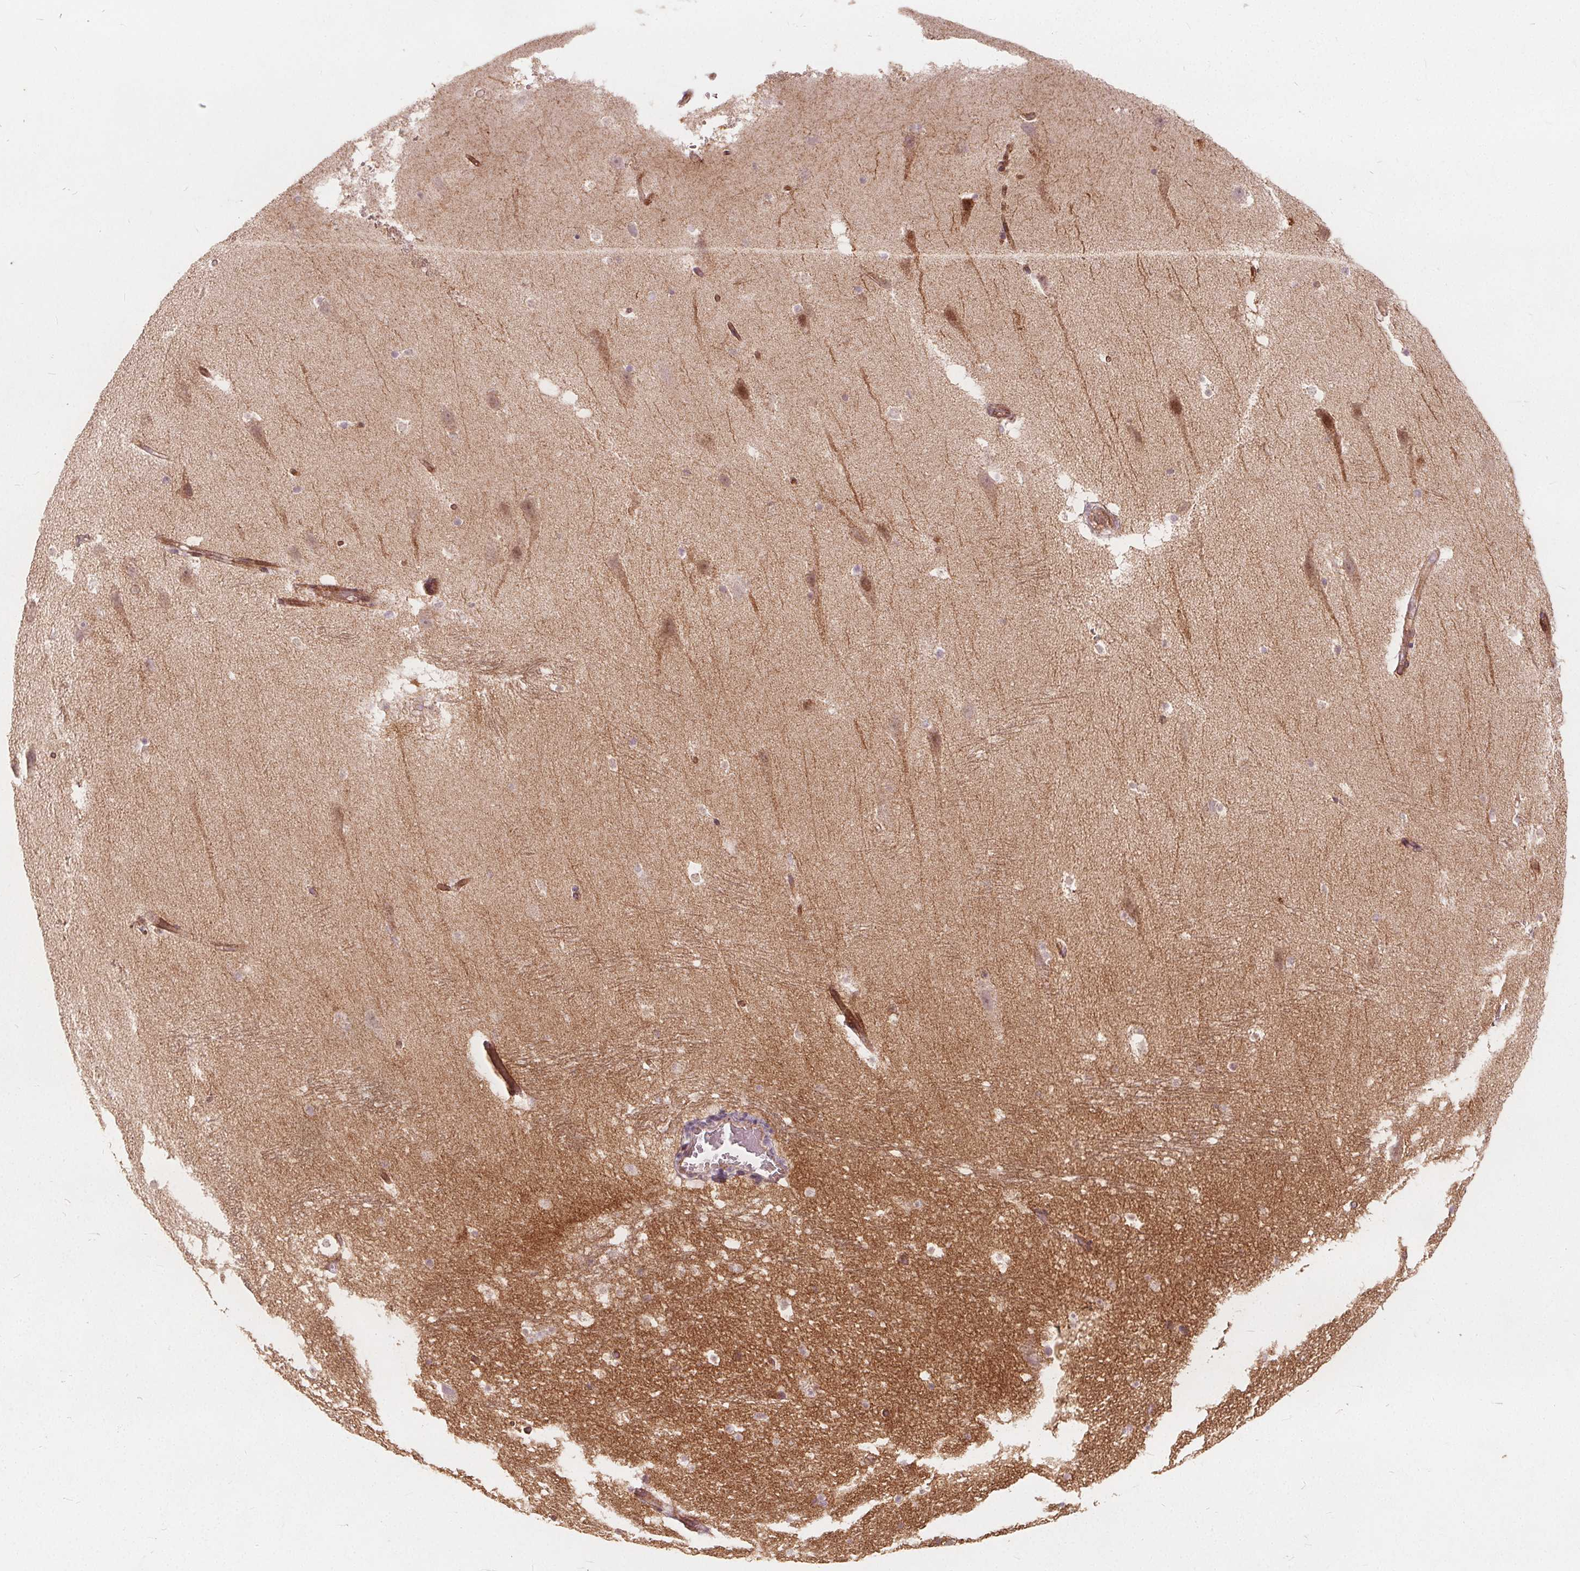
{"staining": {"intensity": "negative", "quantity": "none", "location": "none"}, "tissue": "hippocampus", "cell_type": "Glial cells", "image_type": "normal", "snomed": [{"axis": "morphology", "description": "Normal tissue, NOS"}, {"axis": "topography", "description": "Hippocampus"}], "caption": "Immunohistochemistry micrograph of normal hippocampus: hippocampus stained with DAB displays no significant protein expression in glial cells. Brightfield microscopy of IHC stained with DAB (brown) and hematoxylin (blue), captured at high magnification.", "gene": "PTPRT", "patient": {"sex": "male", "age": 26}}